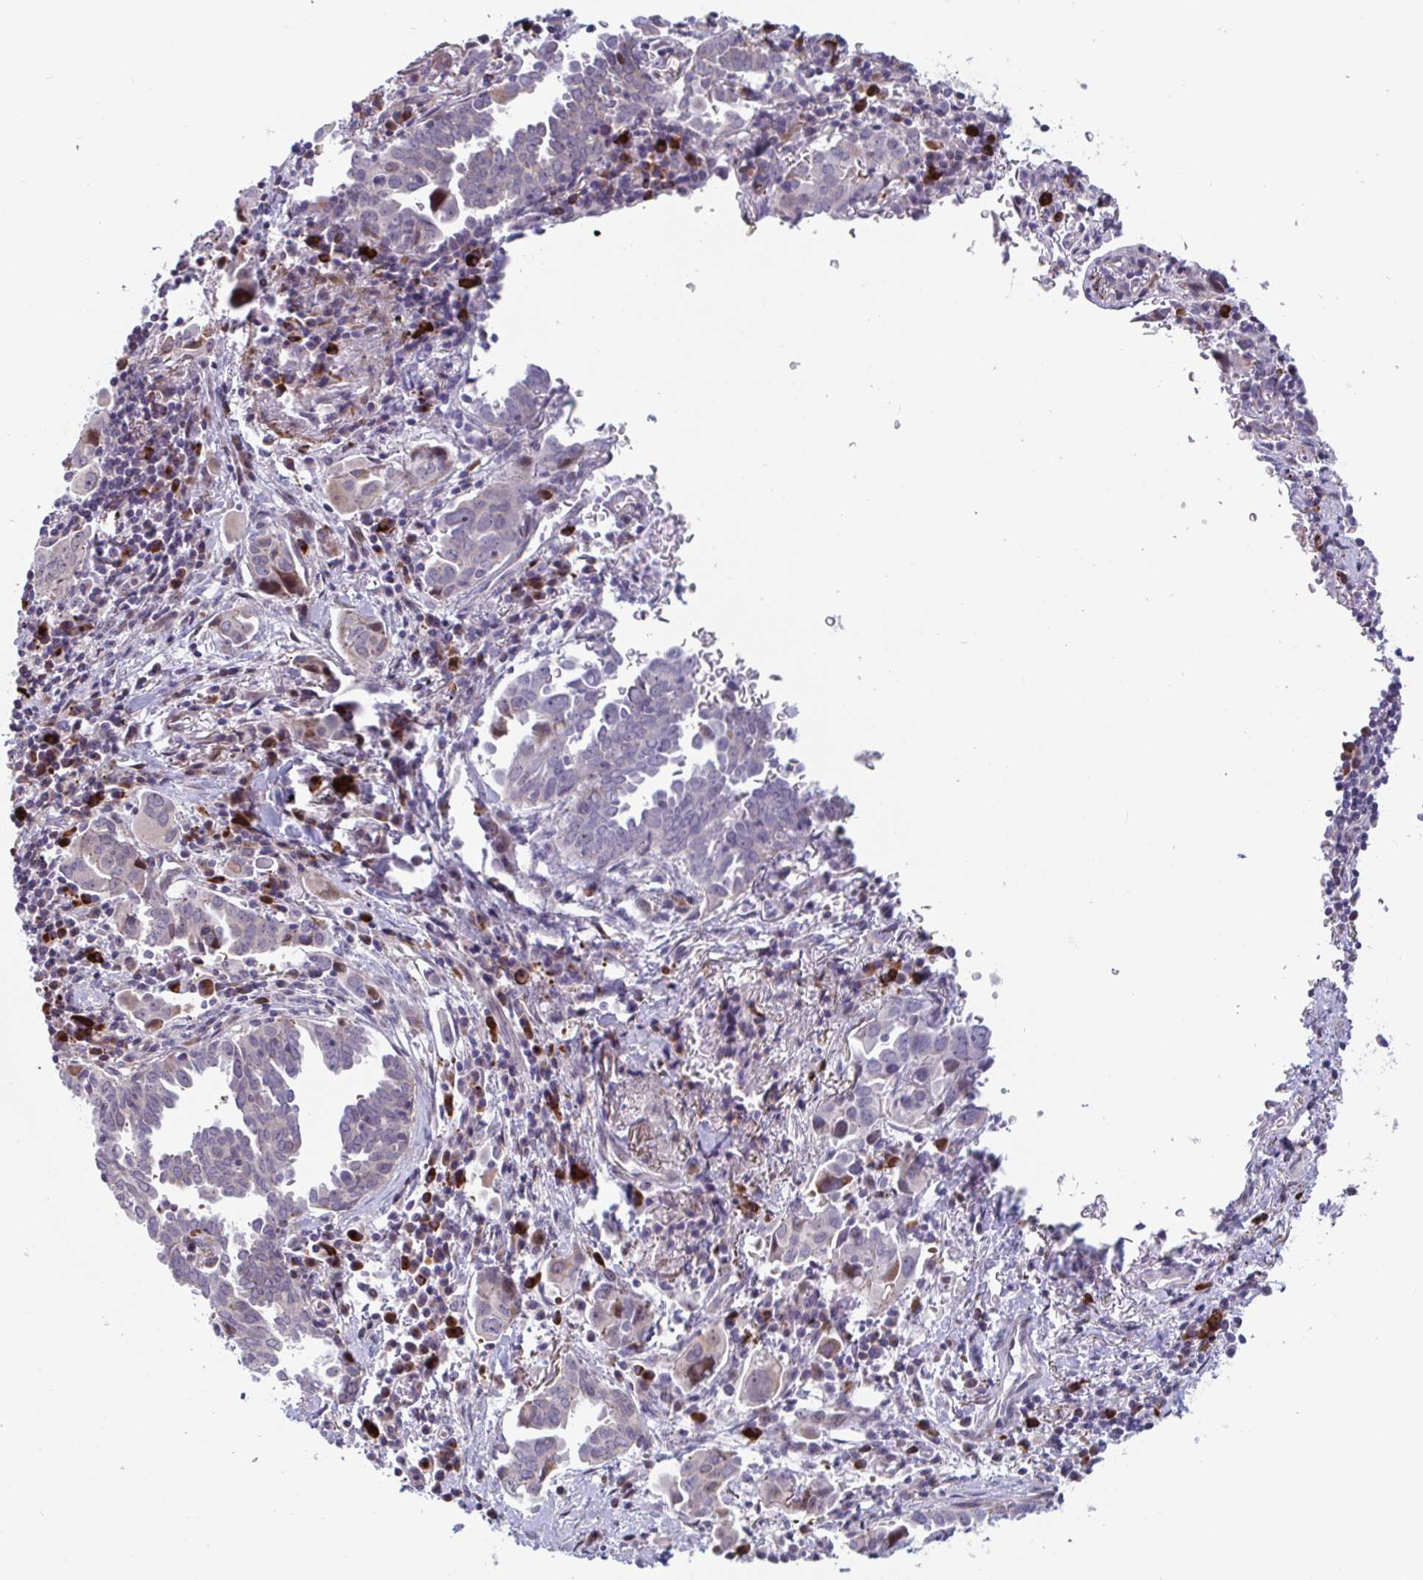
{"staining": {"intensity": "weak", "quantity": "<25%", "location": "cytoplasmic/membranous"}, "tissue": "lung cancer", "cell_type": "Tumor cells", "image_type": "cancer", "snomed": [{"axis": "morphology", "description": "Adenocarcinoma, NOS"}, {"axis": "topography", "description": "Lung"}], "caption": "An image of lung adenocarcinoma stained for a protein demonstrates no brown staining in tumor cells. The staining is performed using DAB brown chromogen with nuclei counter-stained in using hematoxylin.", "gene": "DUXA", "patient": {"sex": "male", "age": 76}}